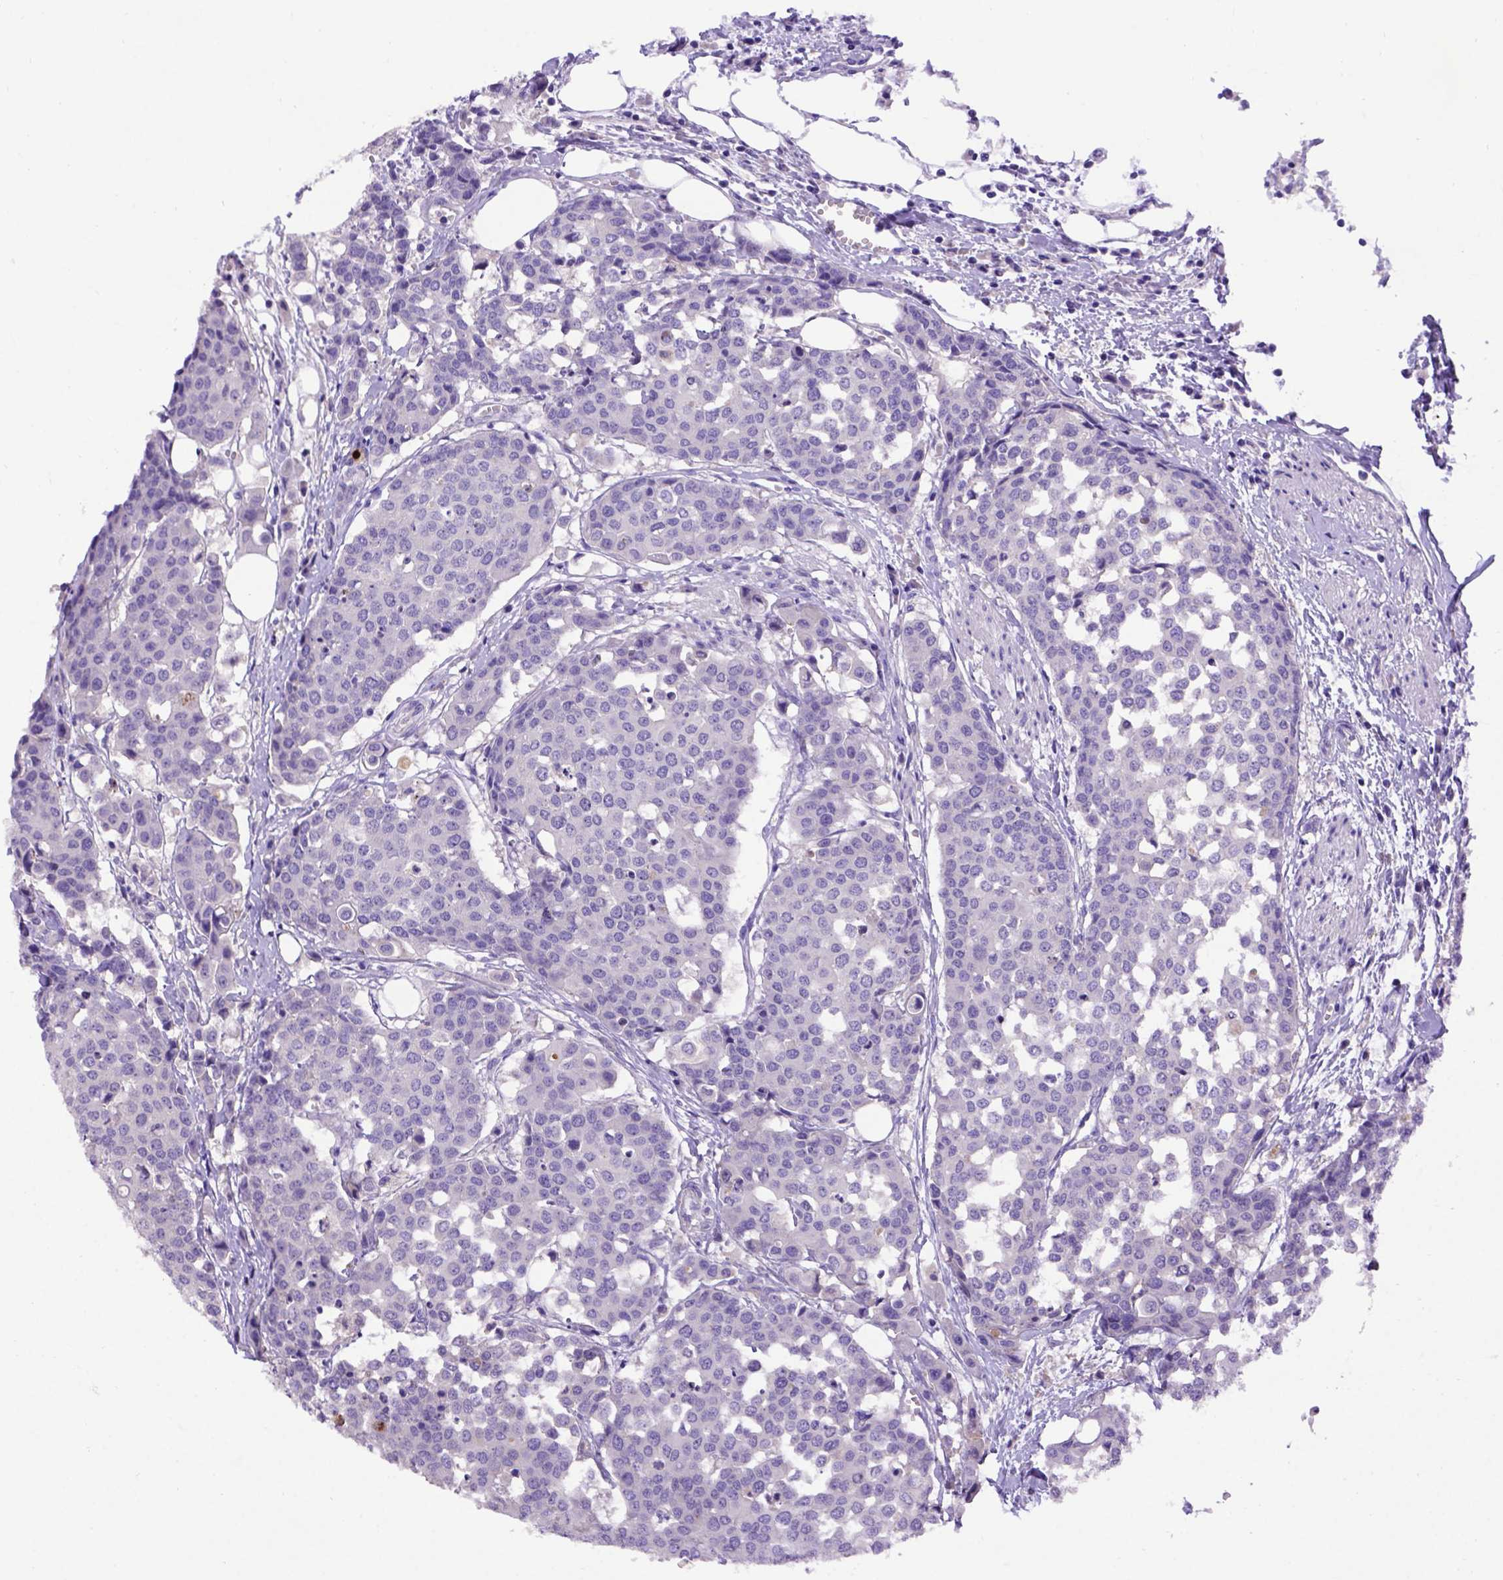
{"staining": {"intensity": "negative", "quantity": "none", "location": "none"}, "tissue": "carcinoid", "cell_type": "Tumor cells", "image_type": "cancer", "snomed": [{"axis": "morphology", "description": "Carcinoid, malignant, NOS"}, {"axis": "topography", "description": "Colon"}], "caption": "Immunohistochemistry (IHC) photomicrograph of neoplastic tissue: human malignant carcinoid stained with DAB (3,3'-diaminobenzidine) shows no significant protein expression in tumor cells.", "gene": "ADAM12", "patient": {"sex": "male", "age": 81}}